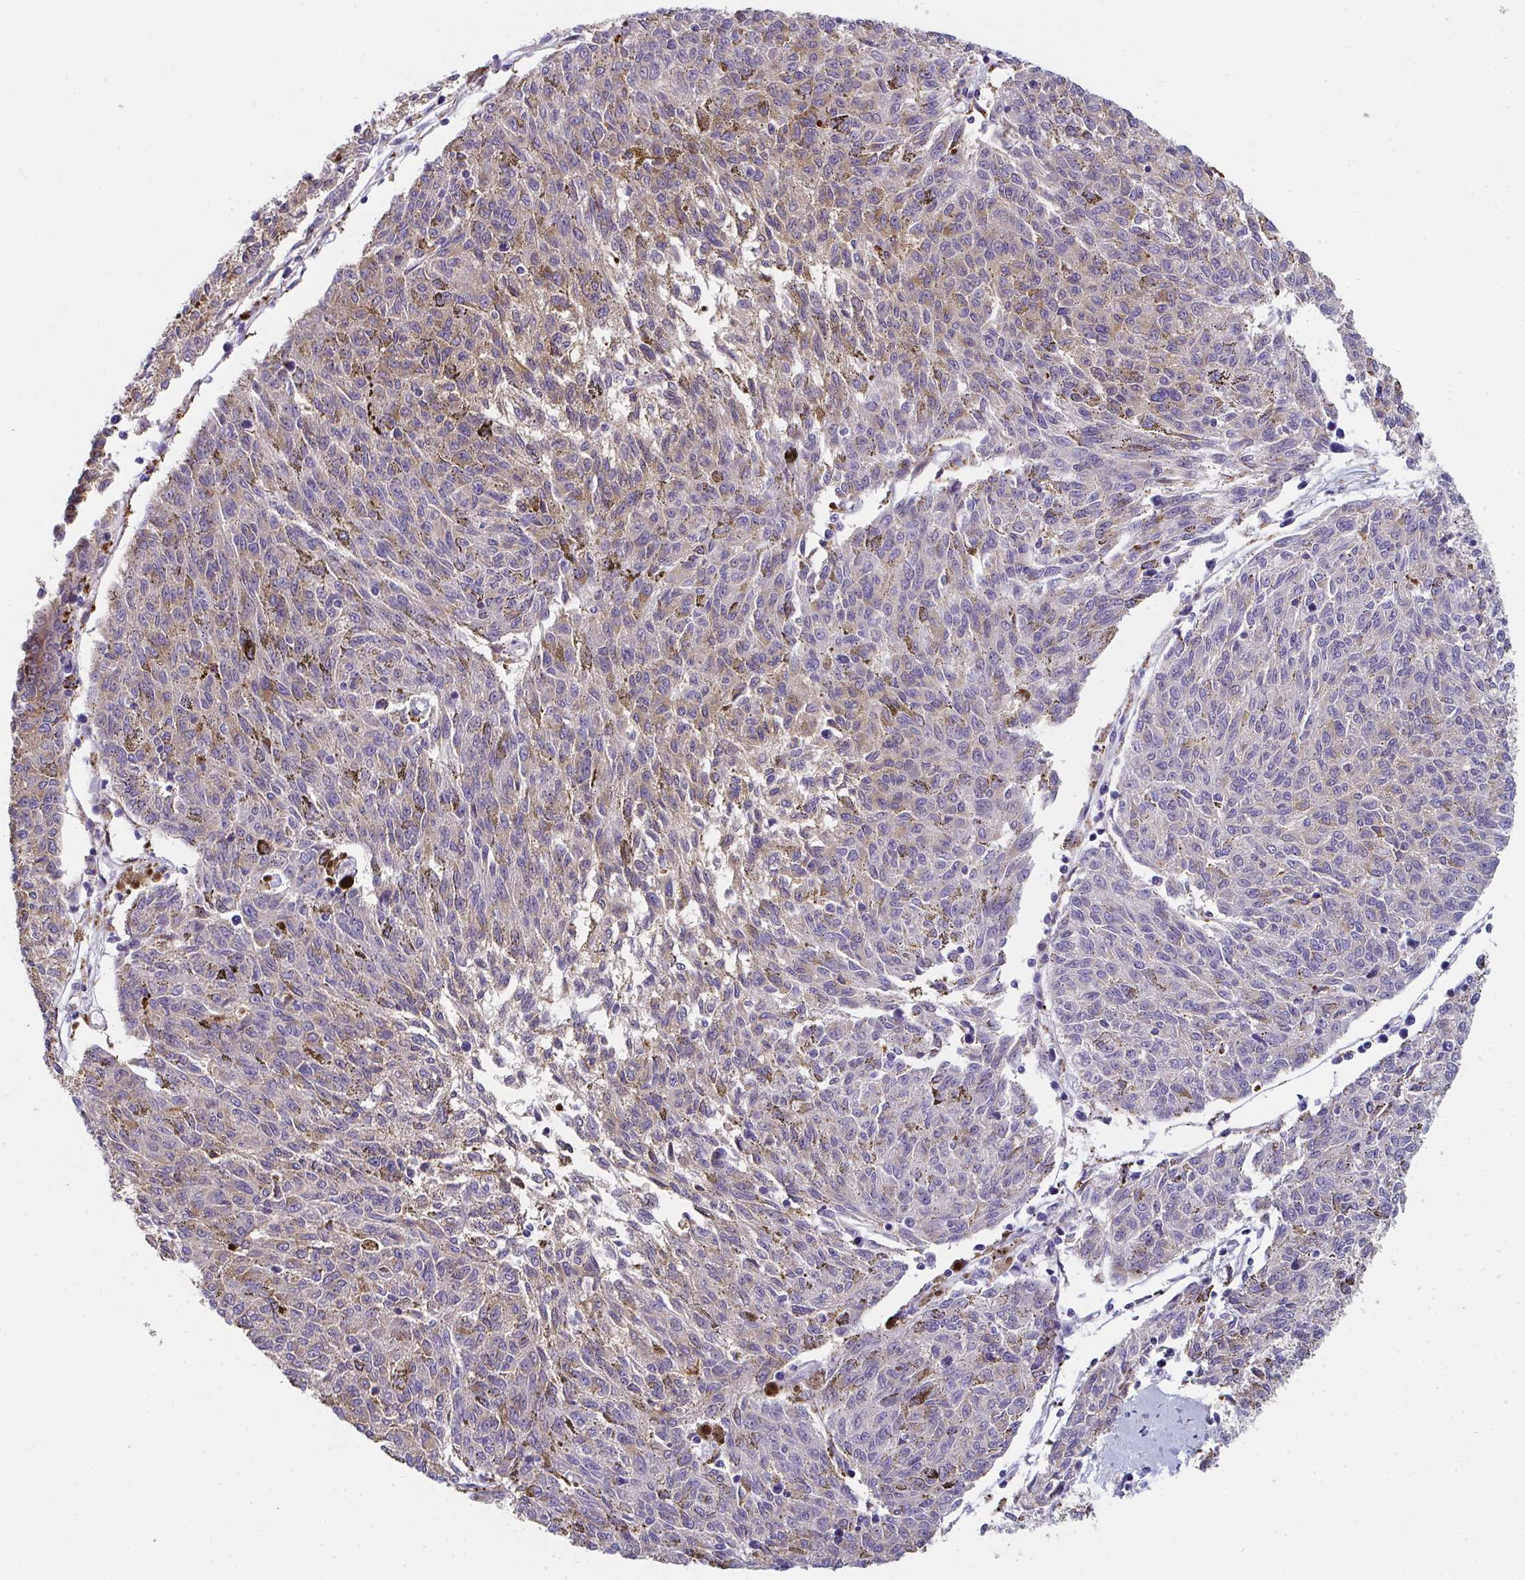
{"staining": {"intensity": "moderate", "quantity": "<25%", "location": "cytoplasmic/membranous"}, "tissue": "melanoma", "cell_type": "Tumor cells", "image_type": "cancer", "snomed": [{"axis": "morphology", "description": "Malignant melanoma, NOS"}, {"axis": "topography", "description": "Skin"}], "caption": "Tumor cells demonstrate low levels of moderate cytoplasmic/membranous expression in about <25% of cells in melanoma. Using DAB (3,3'-diaminobenzidine) (brown) and hematoxylin (blue) stains, captured at high magnification using brightfield microscopy.", "gene": "EIF1AD", "patient": {"sex": "female", "age": 72}}